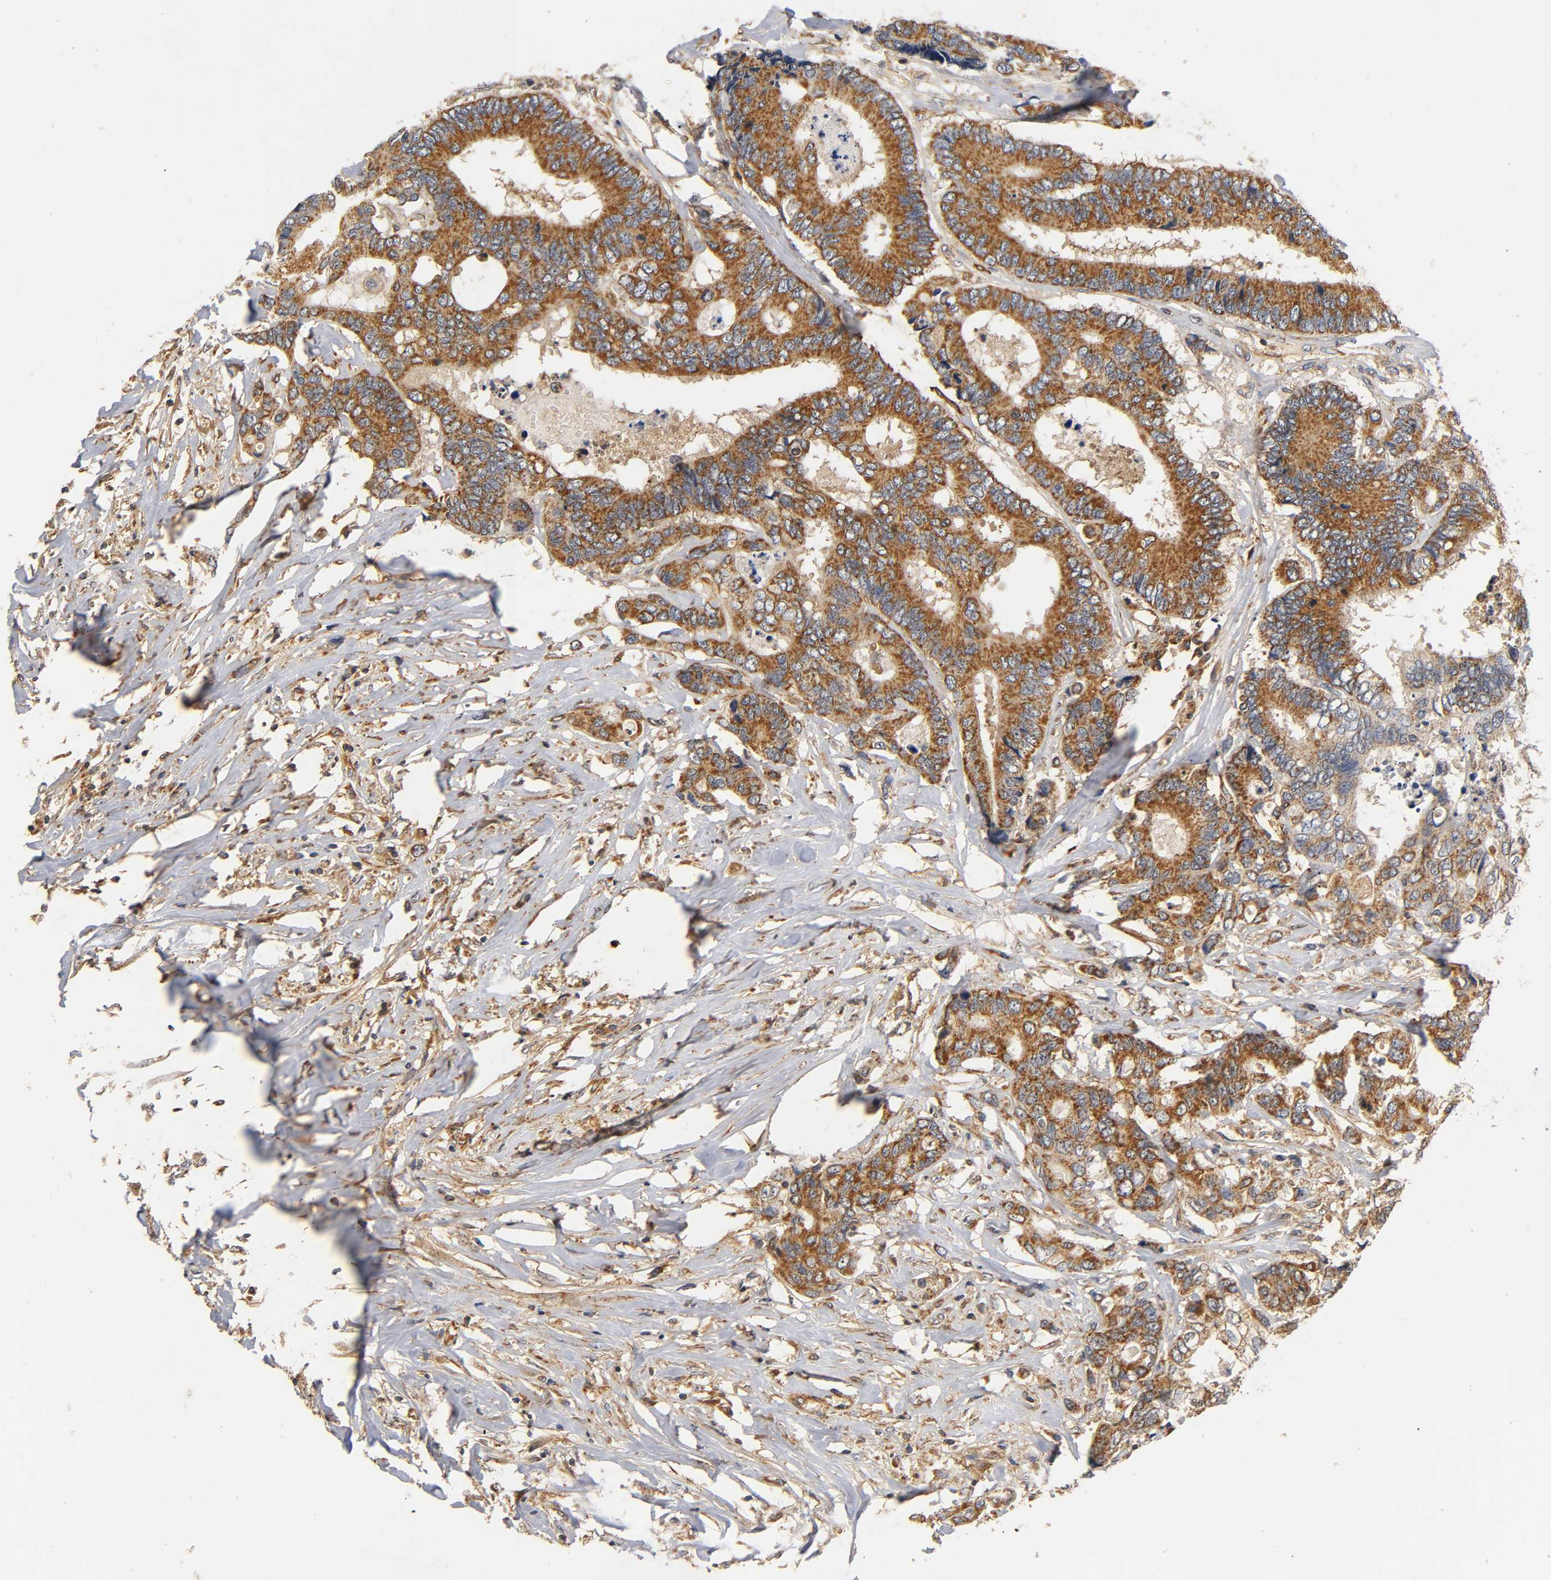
{"staining": {"intensity": "strong", "quantity": ">75%", "location": "cytoplasmic/membranous"}, "tissue": "colorectal cancer", "cell_type": "Tumor cells", "image_type": "cancer", "snomed": [{"axis": "morphology", "description": "Adenocarcinoma, NOS"}, {"axis": "topography", "description": "Rectum"}], "caption": "Adenocarcinoma (colorectal) was stained to show a protein in brown. There is high levels of strong cytoplasmic/membranous staining in about >75% of tumor cells.", "gene": "SCAP", "patient": {"sex": "male", "age": 55}}